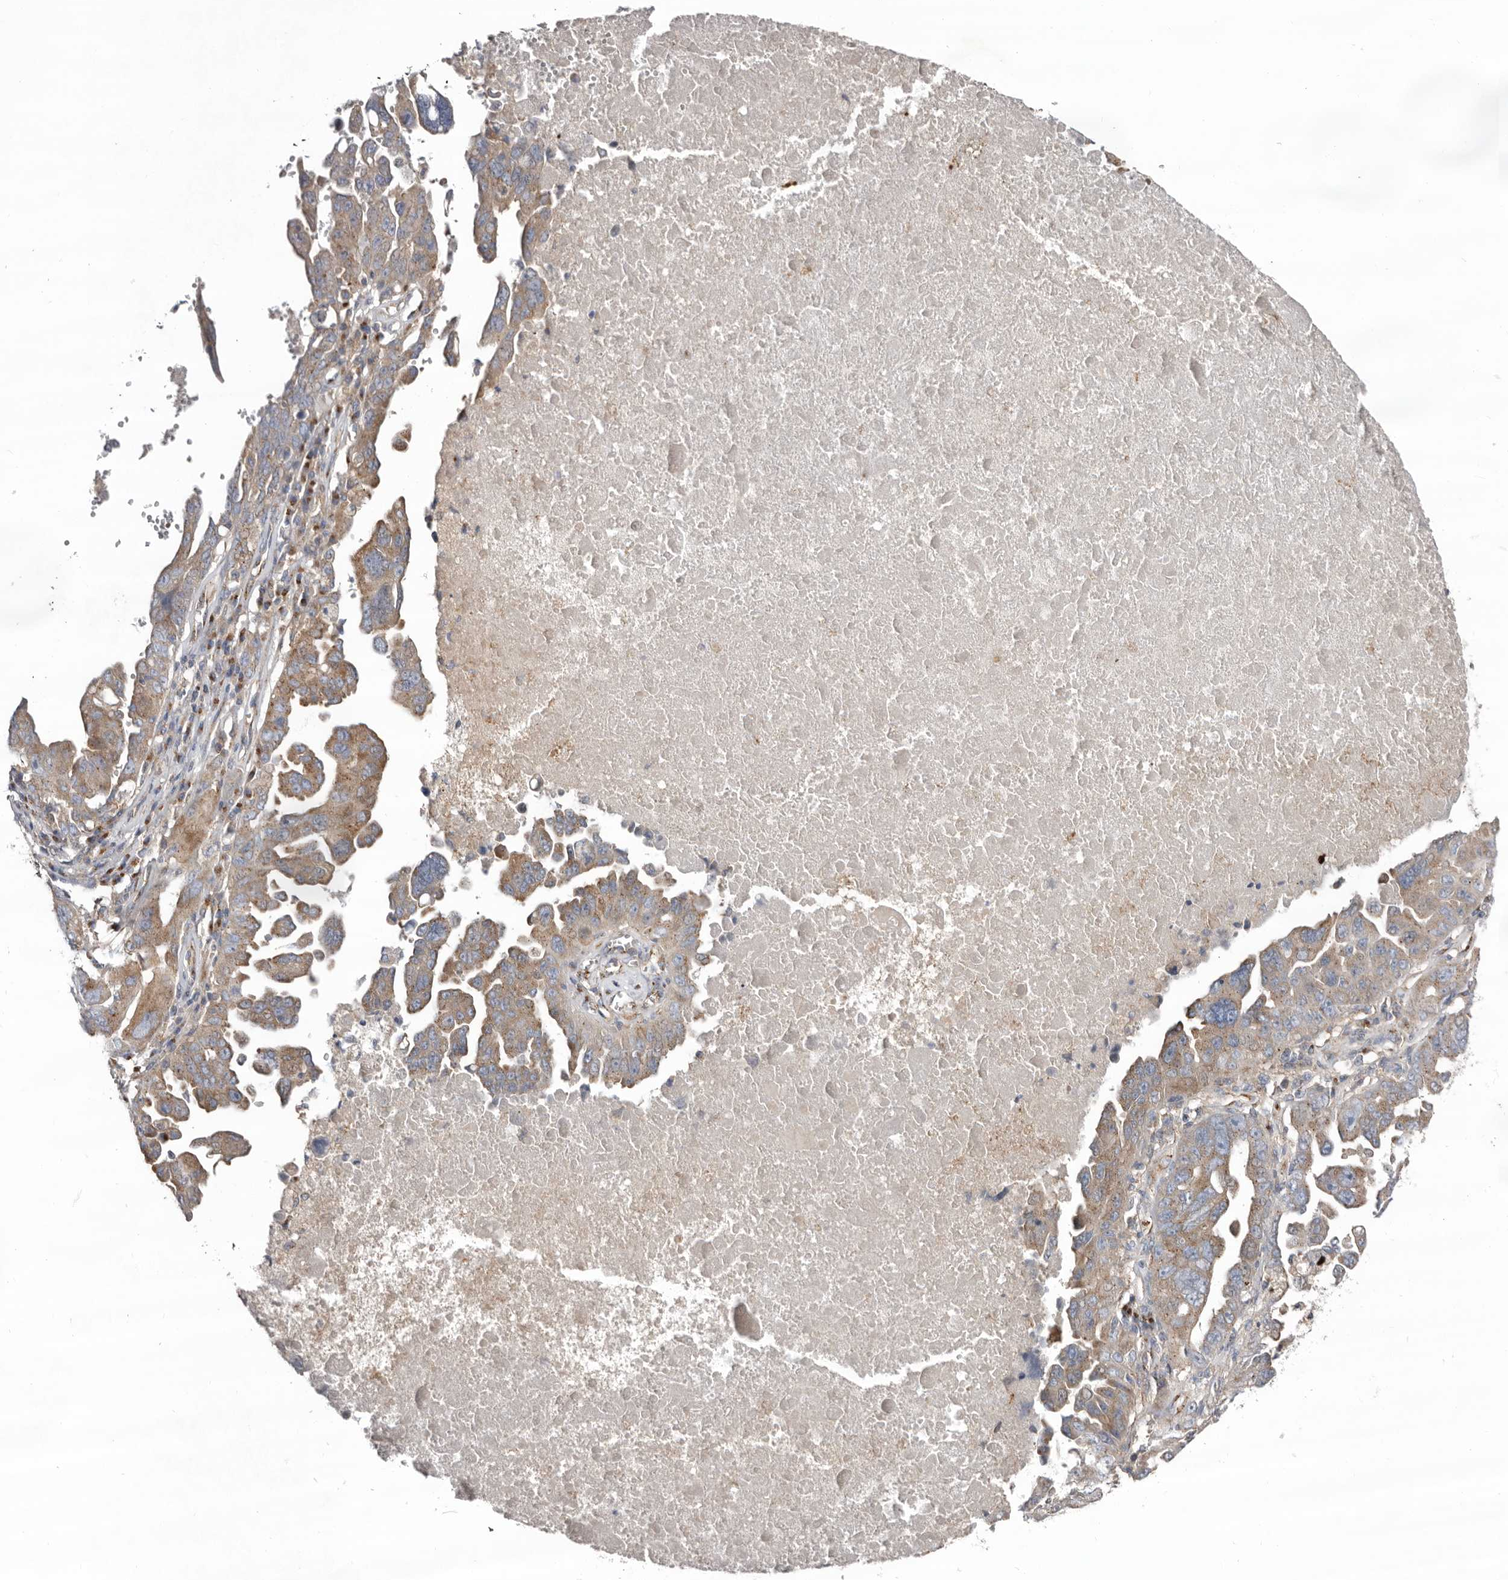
{"staining": {"intensity": "moderate", "quantity": ">75%", "location": "cytoplasmic/membranous"}, "tissue": "ovarian cancer", "cell_type": "Tumor cells", "image_type": "cancer", "snomed": [{"axis": "morphology", "description": "Carcinoma, endometroid"}, {"axis": "topography", "description": "Ovary"}], "caption": "Immunohistochemistry (IHC) of human ovarian endometroid carcinoma demonstrates medium levels of moderate cytoplasmic/membranous expression in approximately >75% of tumor cells.", "gene": "LUZP1", "patient": {"sex": "female", "age": 62}}